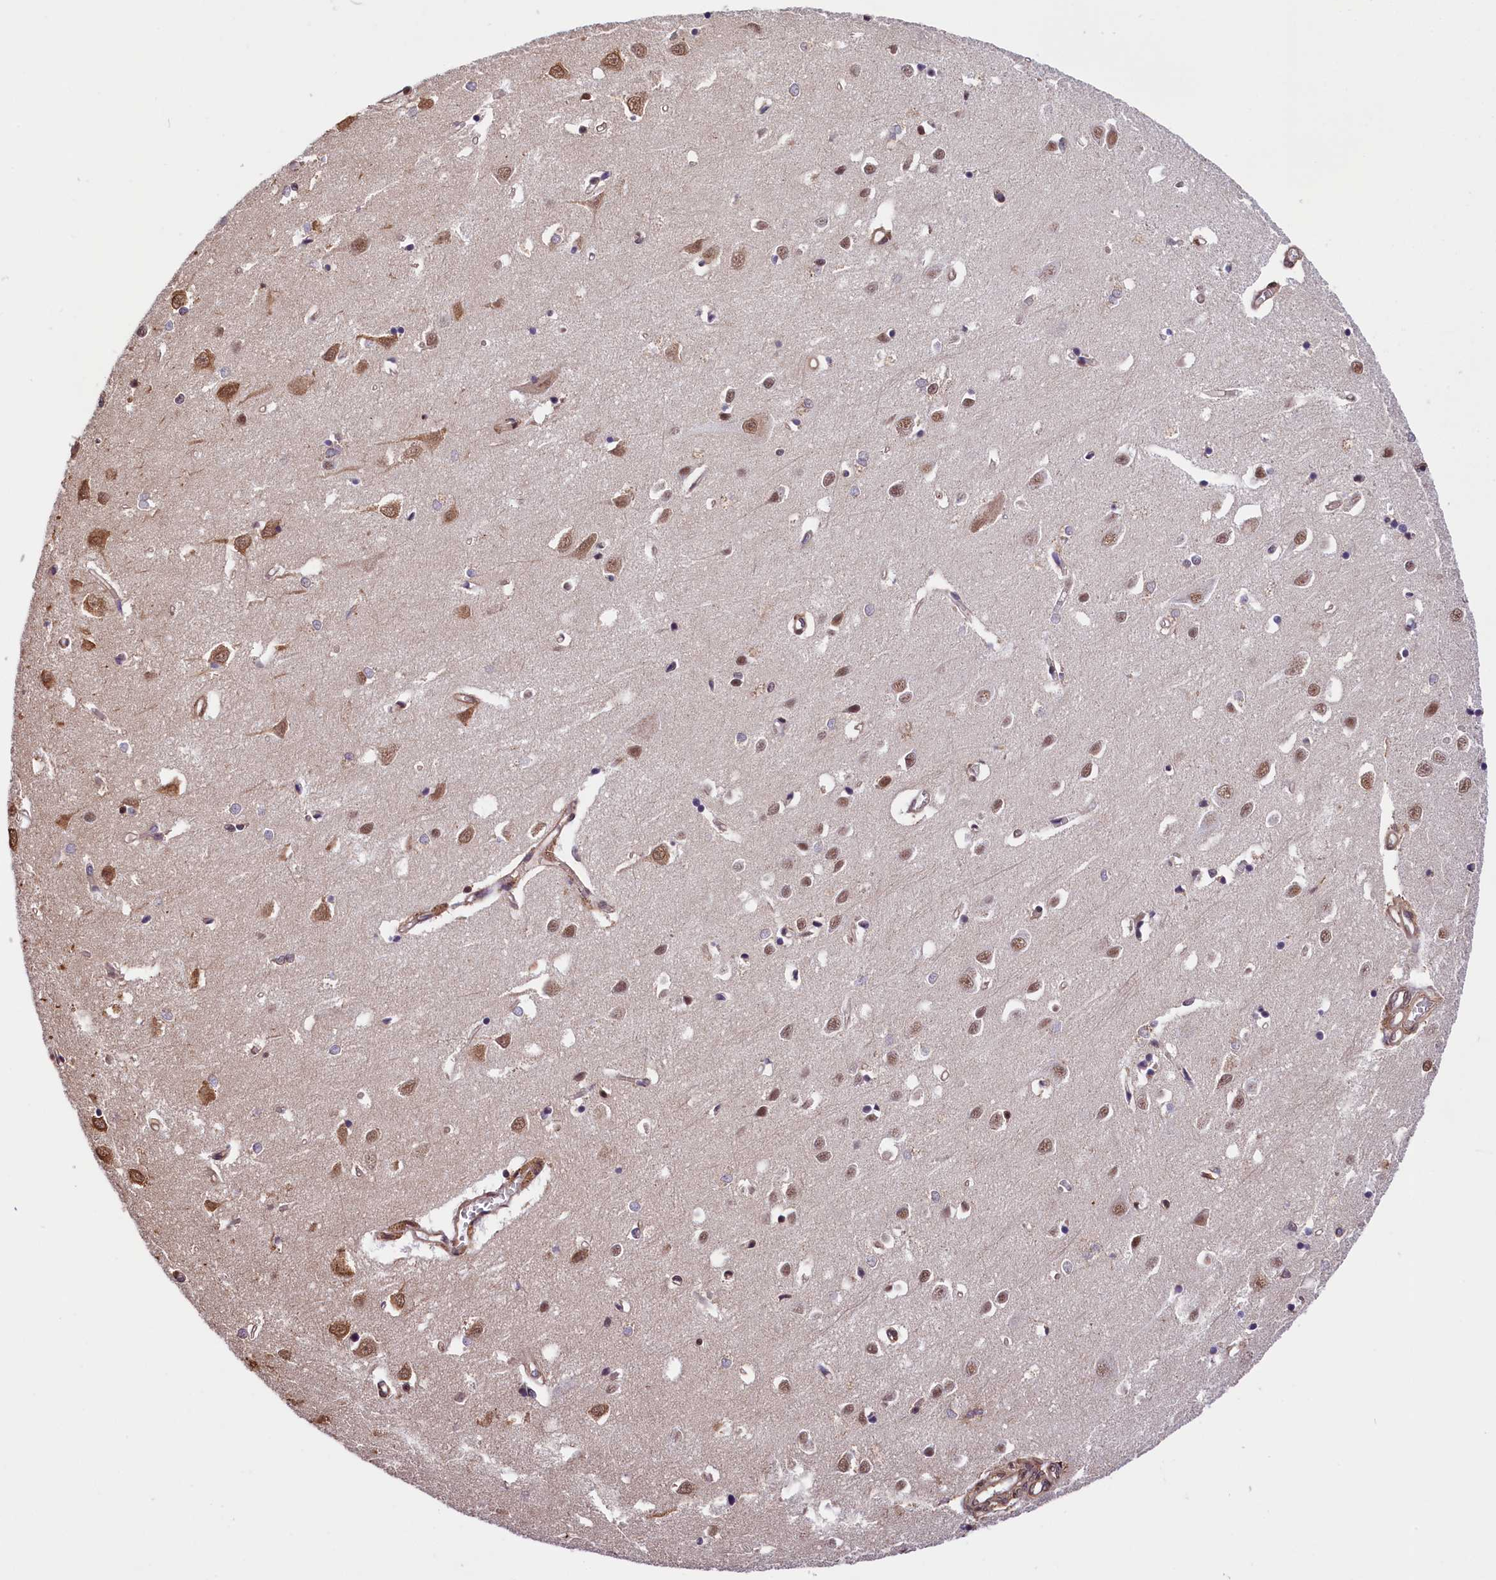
{"staining": {"intensity": "moderate", "quantity": "25%-75%", "location": "cytoplasmic/membranous,nuclear"}, "tissue": "cerebral cortex", "cell_type": "Endothelial cells", "image_type": "normal", "snomed": [{"axis": "morphology", "description": "Normal tissue, NOS"}, {"axis": "topography", "description": "Cerebral cortex"}], "caption": "High-power microscopy captured an immunohistochemistry image of unremarkable cerebral cortex, revealing moderate cytoplasmic/membranous,nuclear positivity in about 25%-75% of endothelial cells.", "gene": "ZC3H4", "patient": {"sex": "female", "age": 64}}